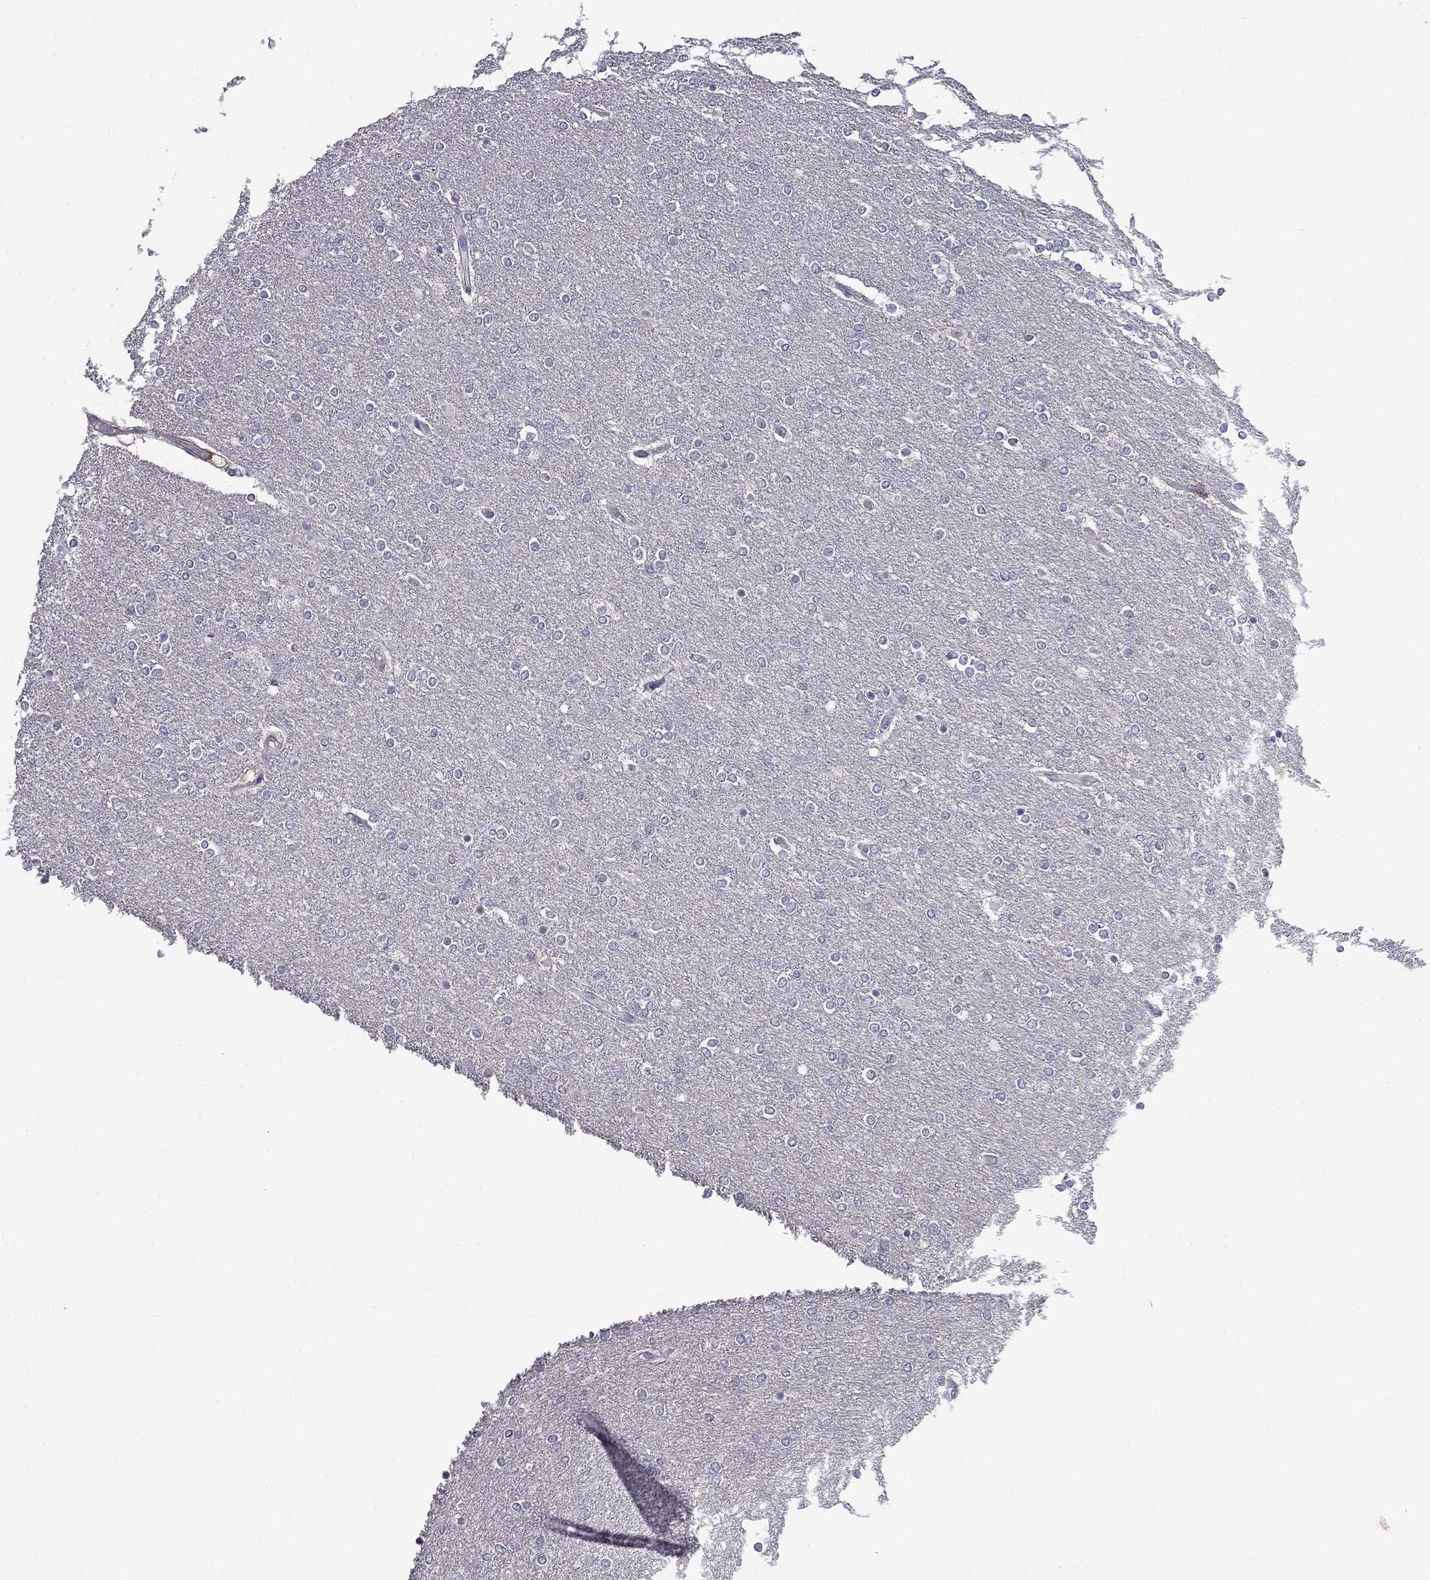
{"staining": {"intensity": "negative", "quantity": "none", "location": "none"}, "tissue": "glioma", "cell_type": "Tumor cells", "image_type": "cancer", "snomed": [{"axis": "morphology", "description": "Glioma, malignant, High grade"}, {"axis": "topography", "description": "Brain"}], "caption": "IHC of high-grade glioma (malignant) demonstrates no staining in tumor cells.", "gene": "IP6K3", "patient": {"sex": "female", "age": 61}}